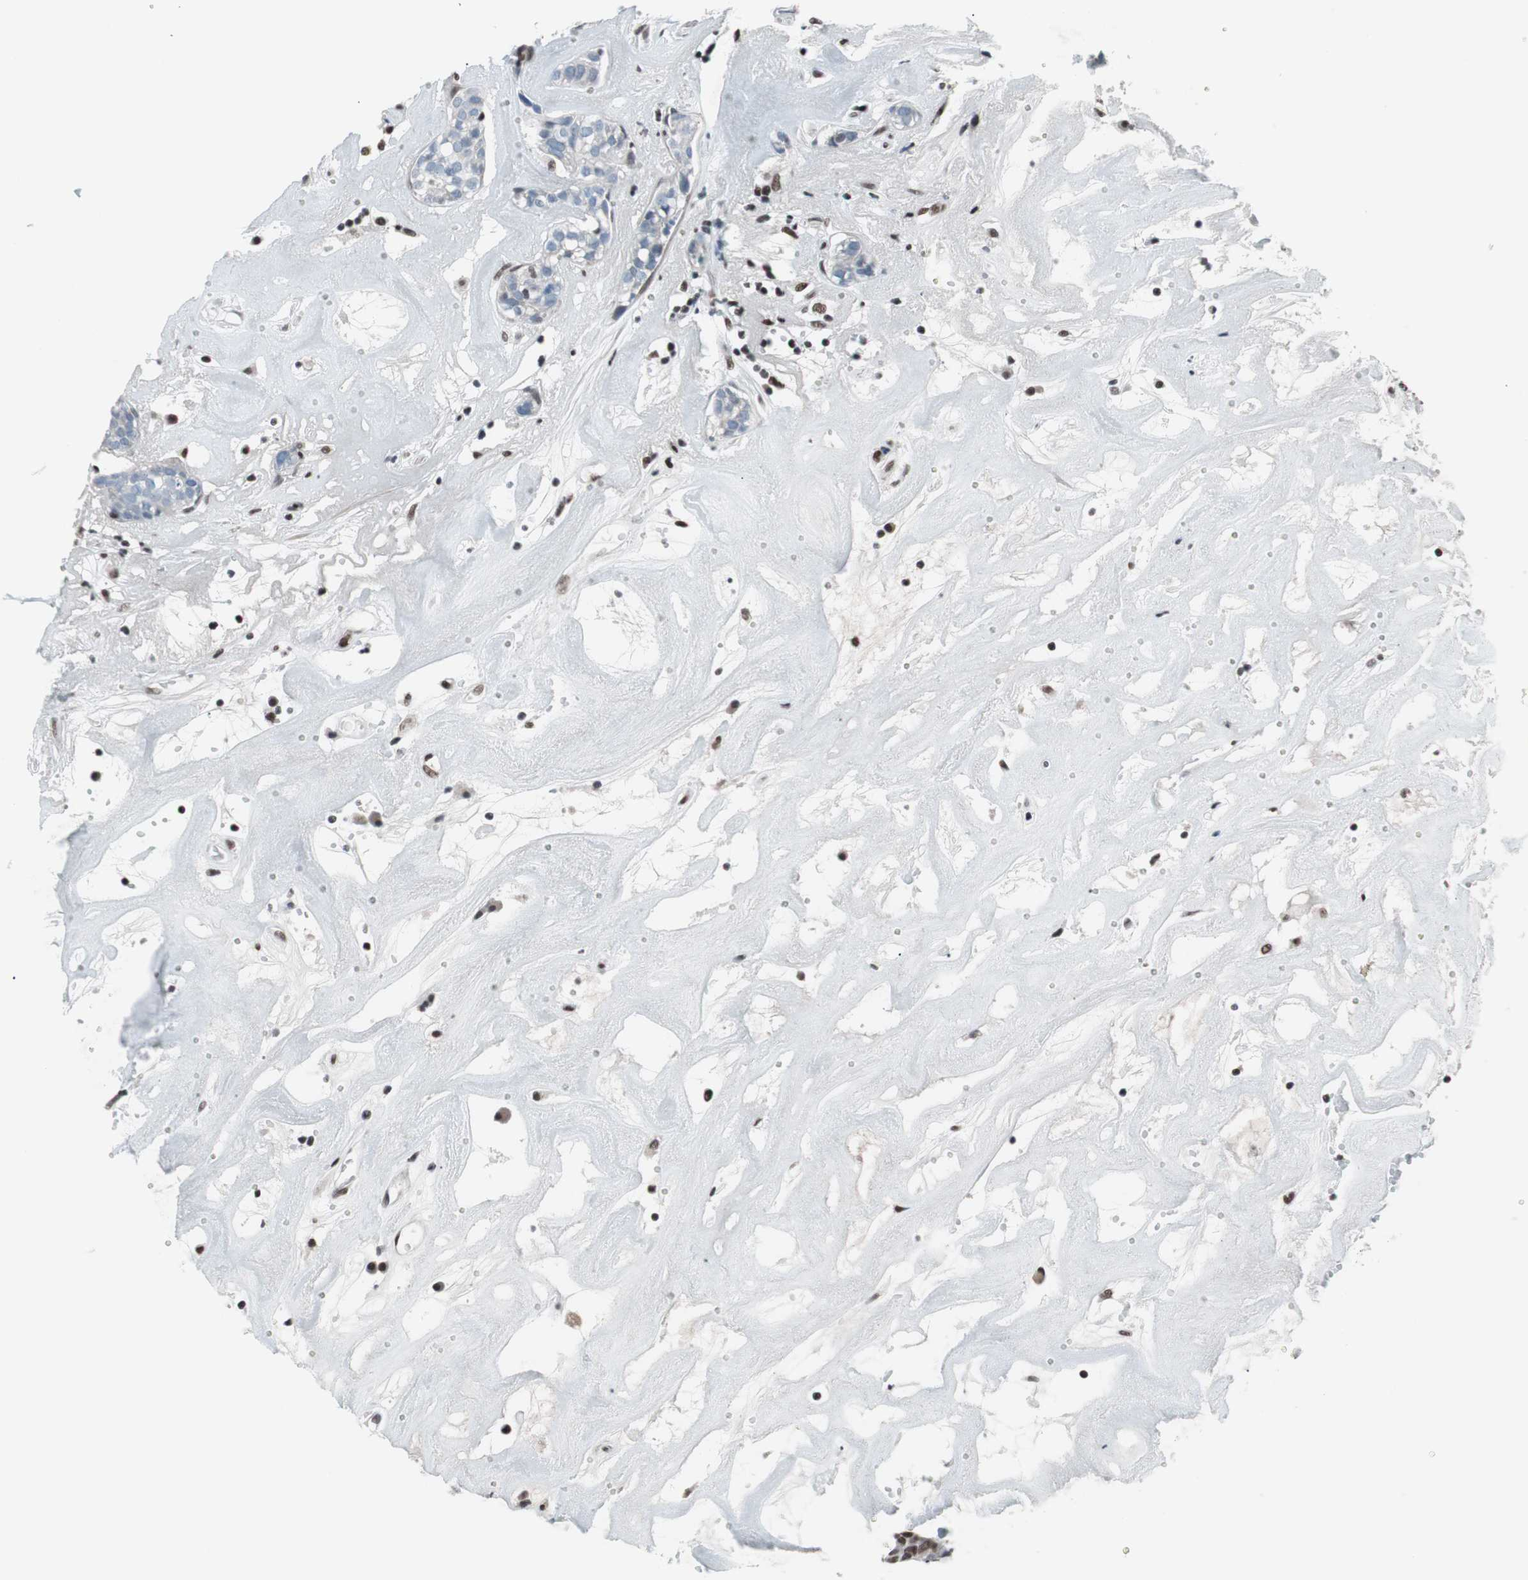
{"staining": {"intensity": "negative", "quantity": "none", "location": "none"}, "tissue": "head and neck cancer", "cell_type": "Tumor cells", "image_type": "cancer", "snomed": [{"axis": "morphology", "description": "Adenocarcinoma, NOS"}, {"axis": "topography", "description": "Salivary gland"}, {"axis": "topography", "description": "Head-Neck"}], "caption": "A high-resolution histopathology image shows immunohistochemistry (IHC) staining of head and neck cancer, which reveals no significant expression in tumor cells.", "gene": "ARID1A", "patient": {"sex": "female", "age": 65}}